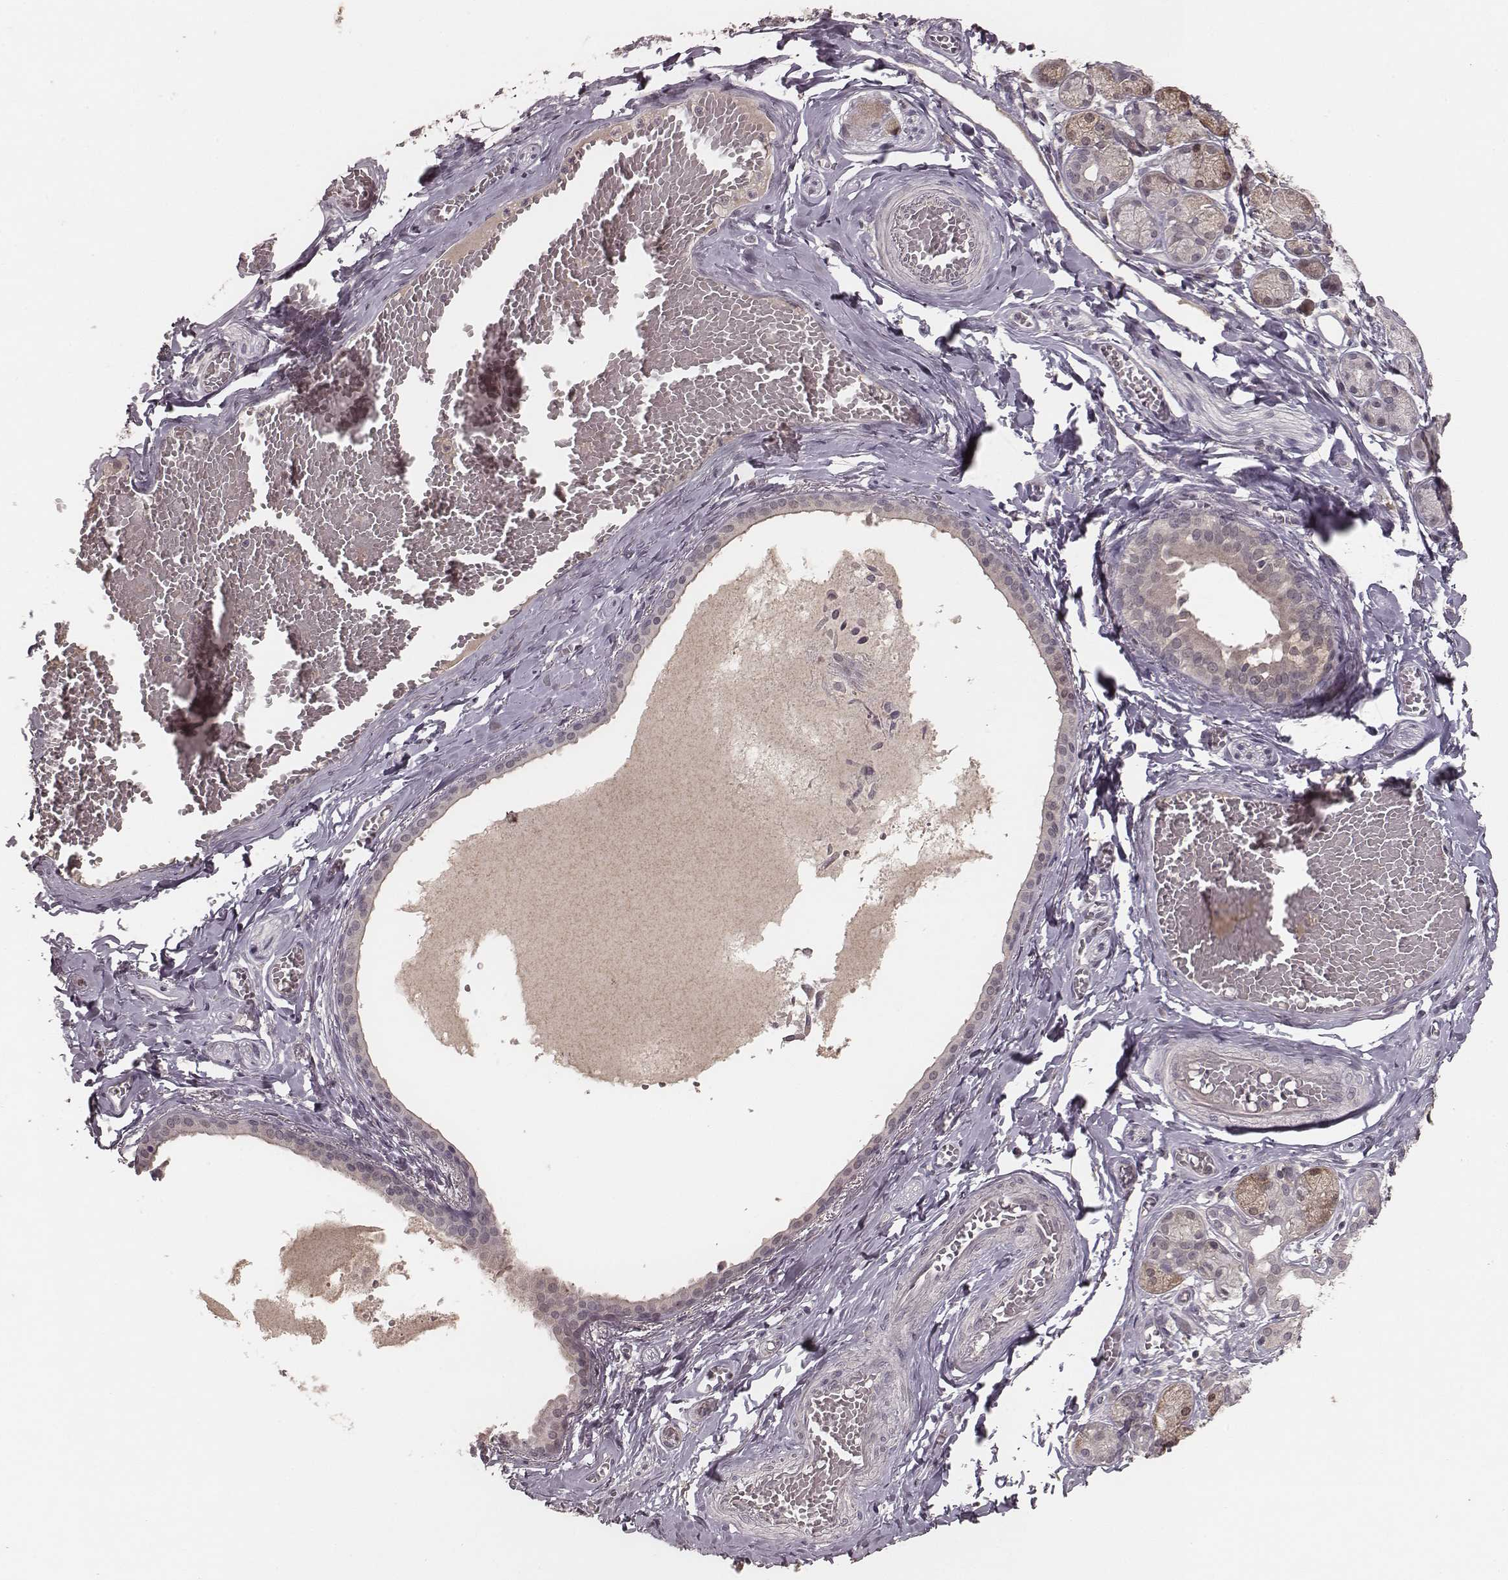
{"staining": {"intensity": "weak", "quantity": ">75%", "location": "cytoplasmic/membranous,nuclear"}, "tissue": "salivary gland", "cell_type": "Glandular cells", "image_type": "normal", "snomed": [{"axis": "morphology", "description": "Normal tissue, NOS"}, {"axis": "topography", "description": "Salivary gland"}, {"axis": "topography", "description": "Peripheral nerve tissue"}], "caption": "IHC photomicrograph of normal human salivary gland stained for a protein (brown), which exhibits low levels of weak cytoplasmic/membranous,nuclear positivity in approximately >75% of glandular cells.", "gene": "LY6K", "patient": {"sex": "male", "age": 71}}